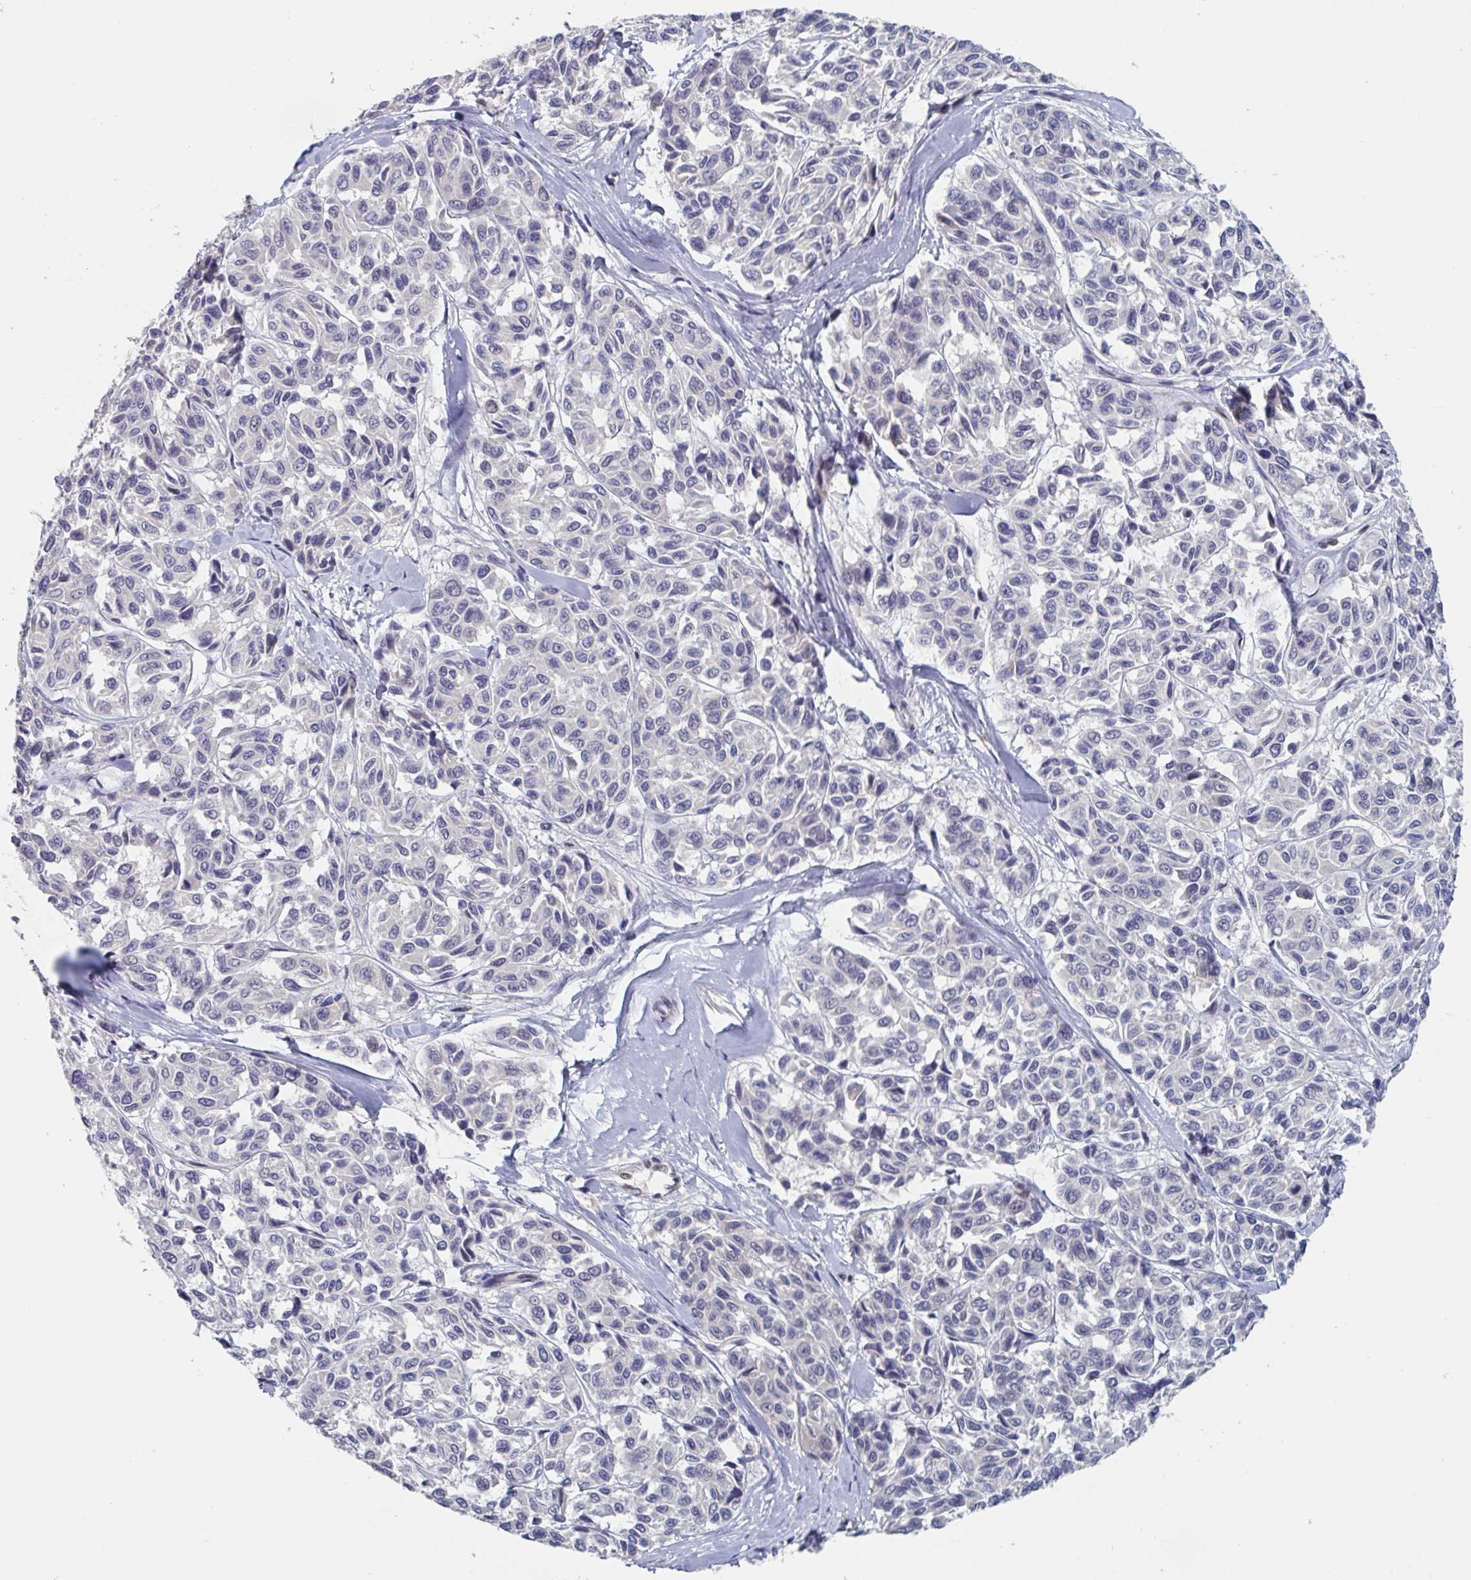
{"staining": {"intensity": "weak", "quantity": "25%-75%", "location": "nuclear"}, "tissue": "melanoma", "cell_type": "Tumor cells", "image_type": "cancer", "snomed": [{"axis": "morphology", "description": "Malignant melanoma, NOS"}, {"axis": "topography", "description": "Skin"}], "caption": "Tumor cells show weak nuclear positivity in about 25%-75% of cells in melanoma.", "gene": "BCL7B", "patient": {"sex": "female", "age": 66}}